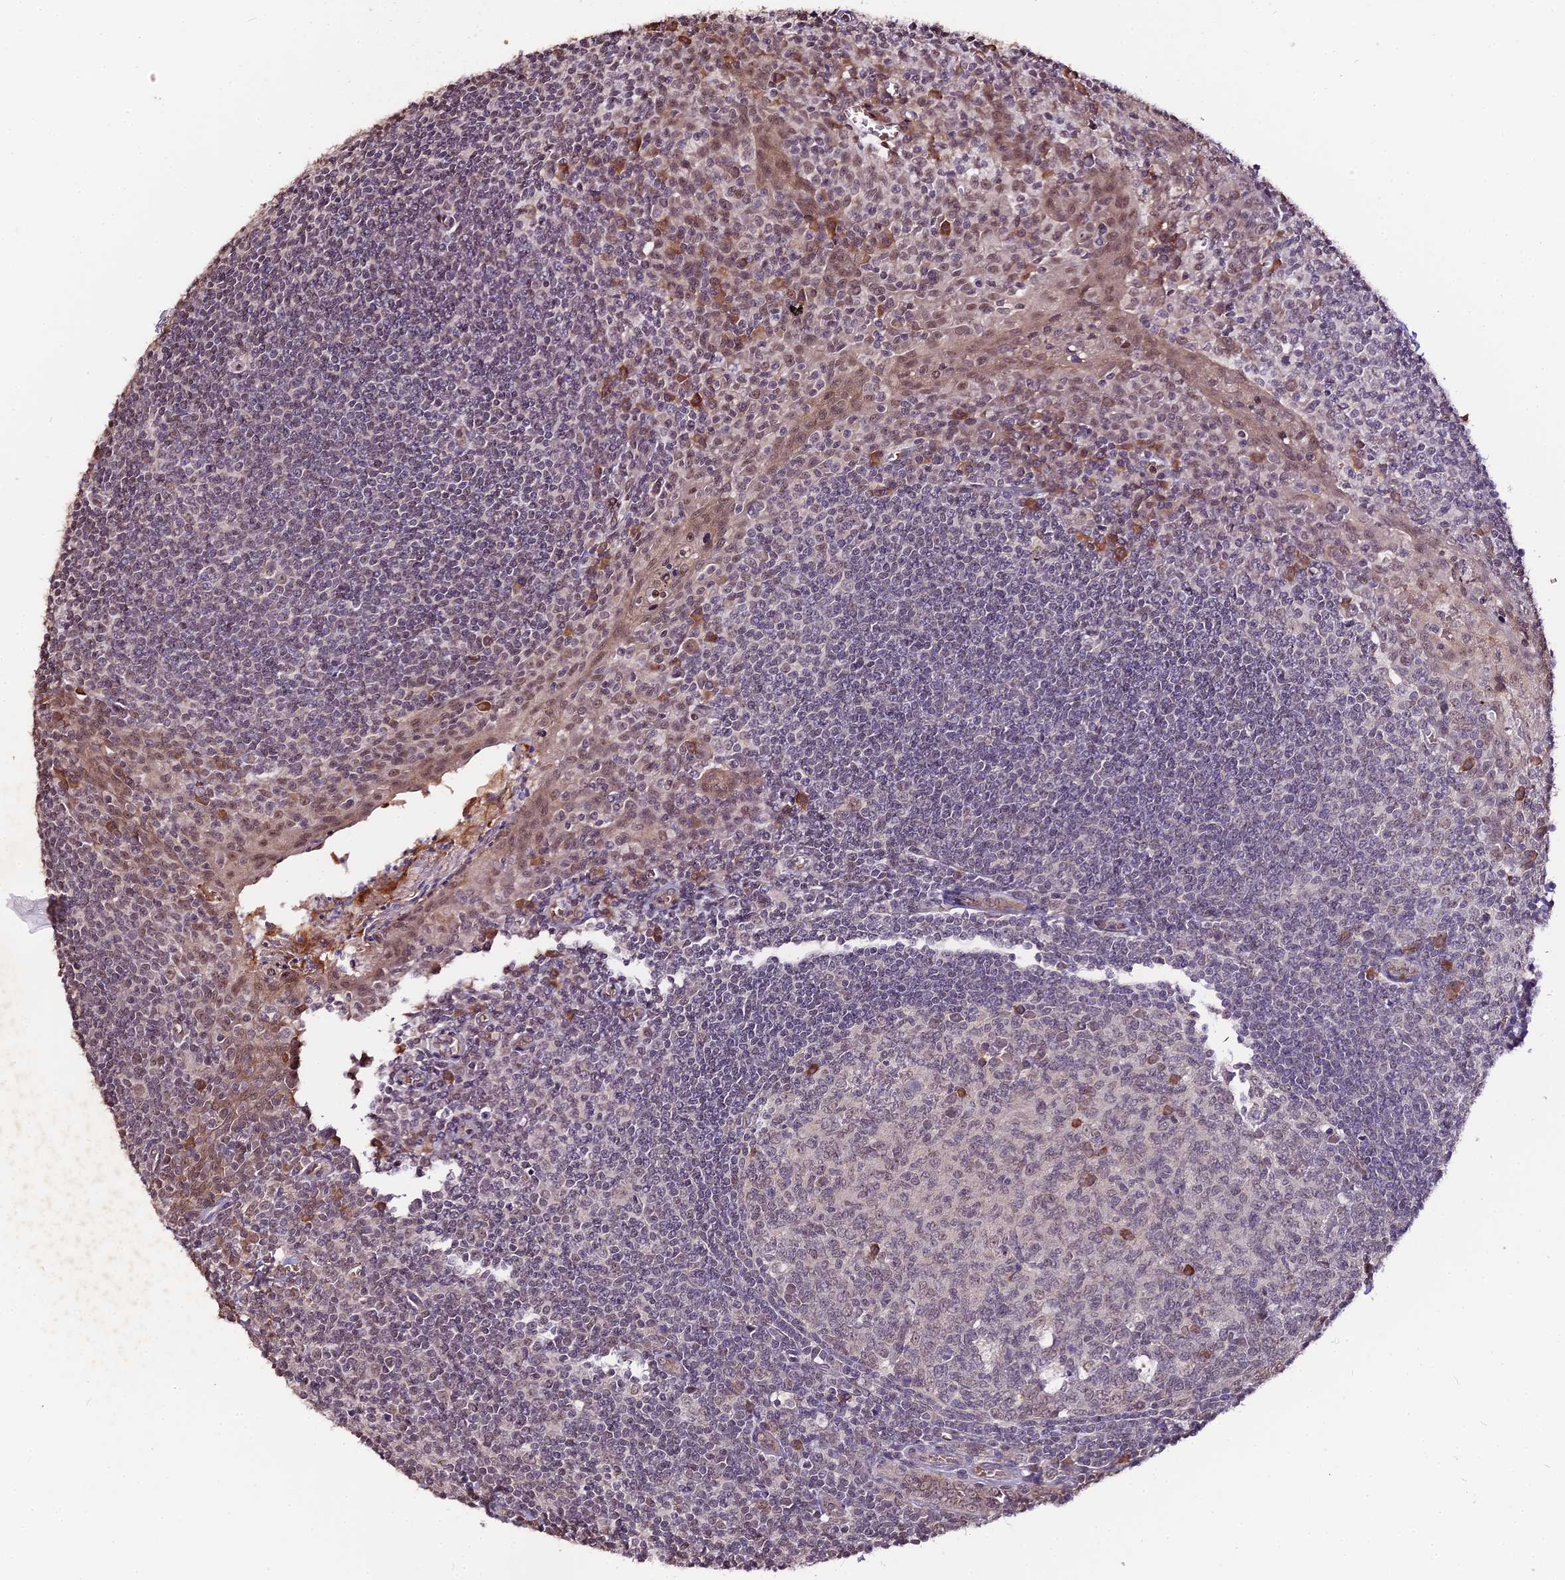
{"staining": {"intensity": "moderate", "quantity": "<25%", "location": "cytoplasmic/membranous,nuclear"}, "tissue": "tonsil", "cell_type": "Germinal center cells", "image_type": "normal", "snomed": [{"axis": "morphology", "description": "Normal tissue, NOS"}, {"axis": "topography", "description": "Tonsil"}], "caption": "High-magnification brightfield microscopy of unremarkable tonsil stained with DAB (3,3'-diaminobenzidine) (brown) and counterstained with hematoxylin (blue). germinal center cells exhibit moderate cytoplasmic/membranous,nuclear expression is appreciated in about<25% of cells.", "gene": "ZDBF2", "patient": {"sex": "male", "age": 27}}